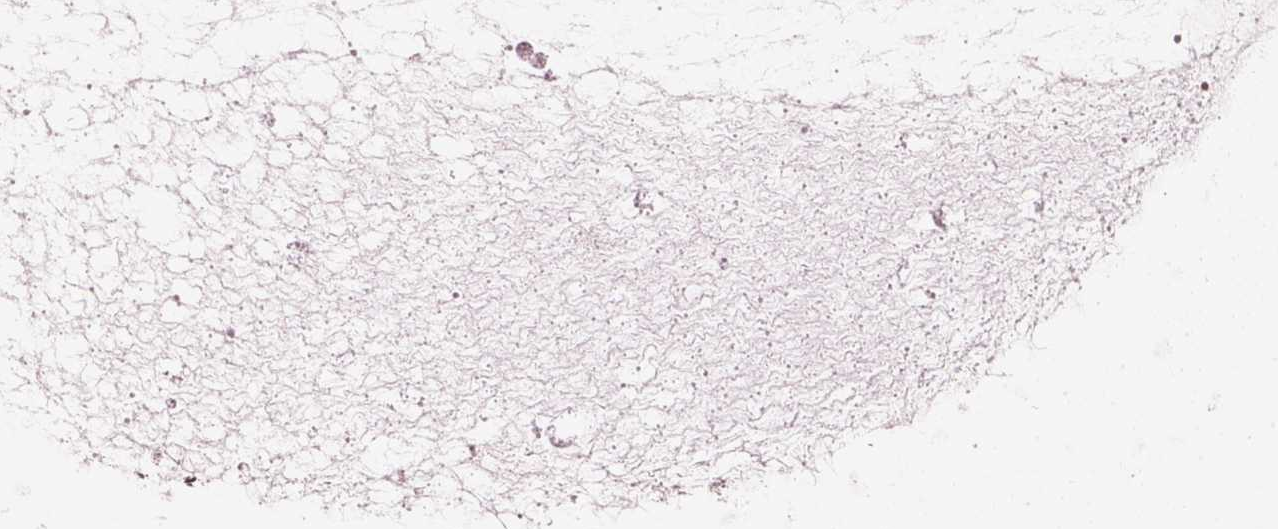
{"staining": {"intensity": "negative", "quantity": "none", "location": "none"}, "tissue": "ovarian cancer", "cell_type": "Tumor cells", "image_type": "cancer", "snomed": [{"axis": "morphology", "description": "Cystadenocarcinoma, mucinous, NOS"}, {"axis": "topography", "description": "Ovary"}], "caption": "Tumor cells are negative for brown protein staining in ovarian mucinous cystadenocarcinoma.", "gene": "EFEMP1", "patient": {"sex": "female", "age": 41}}